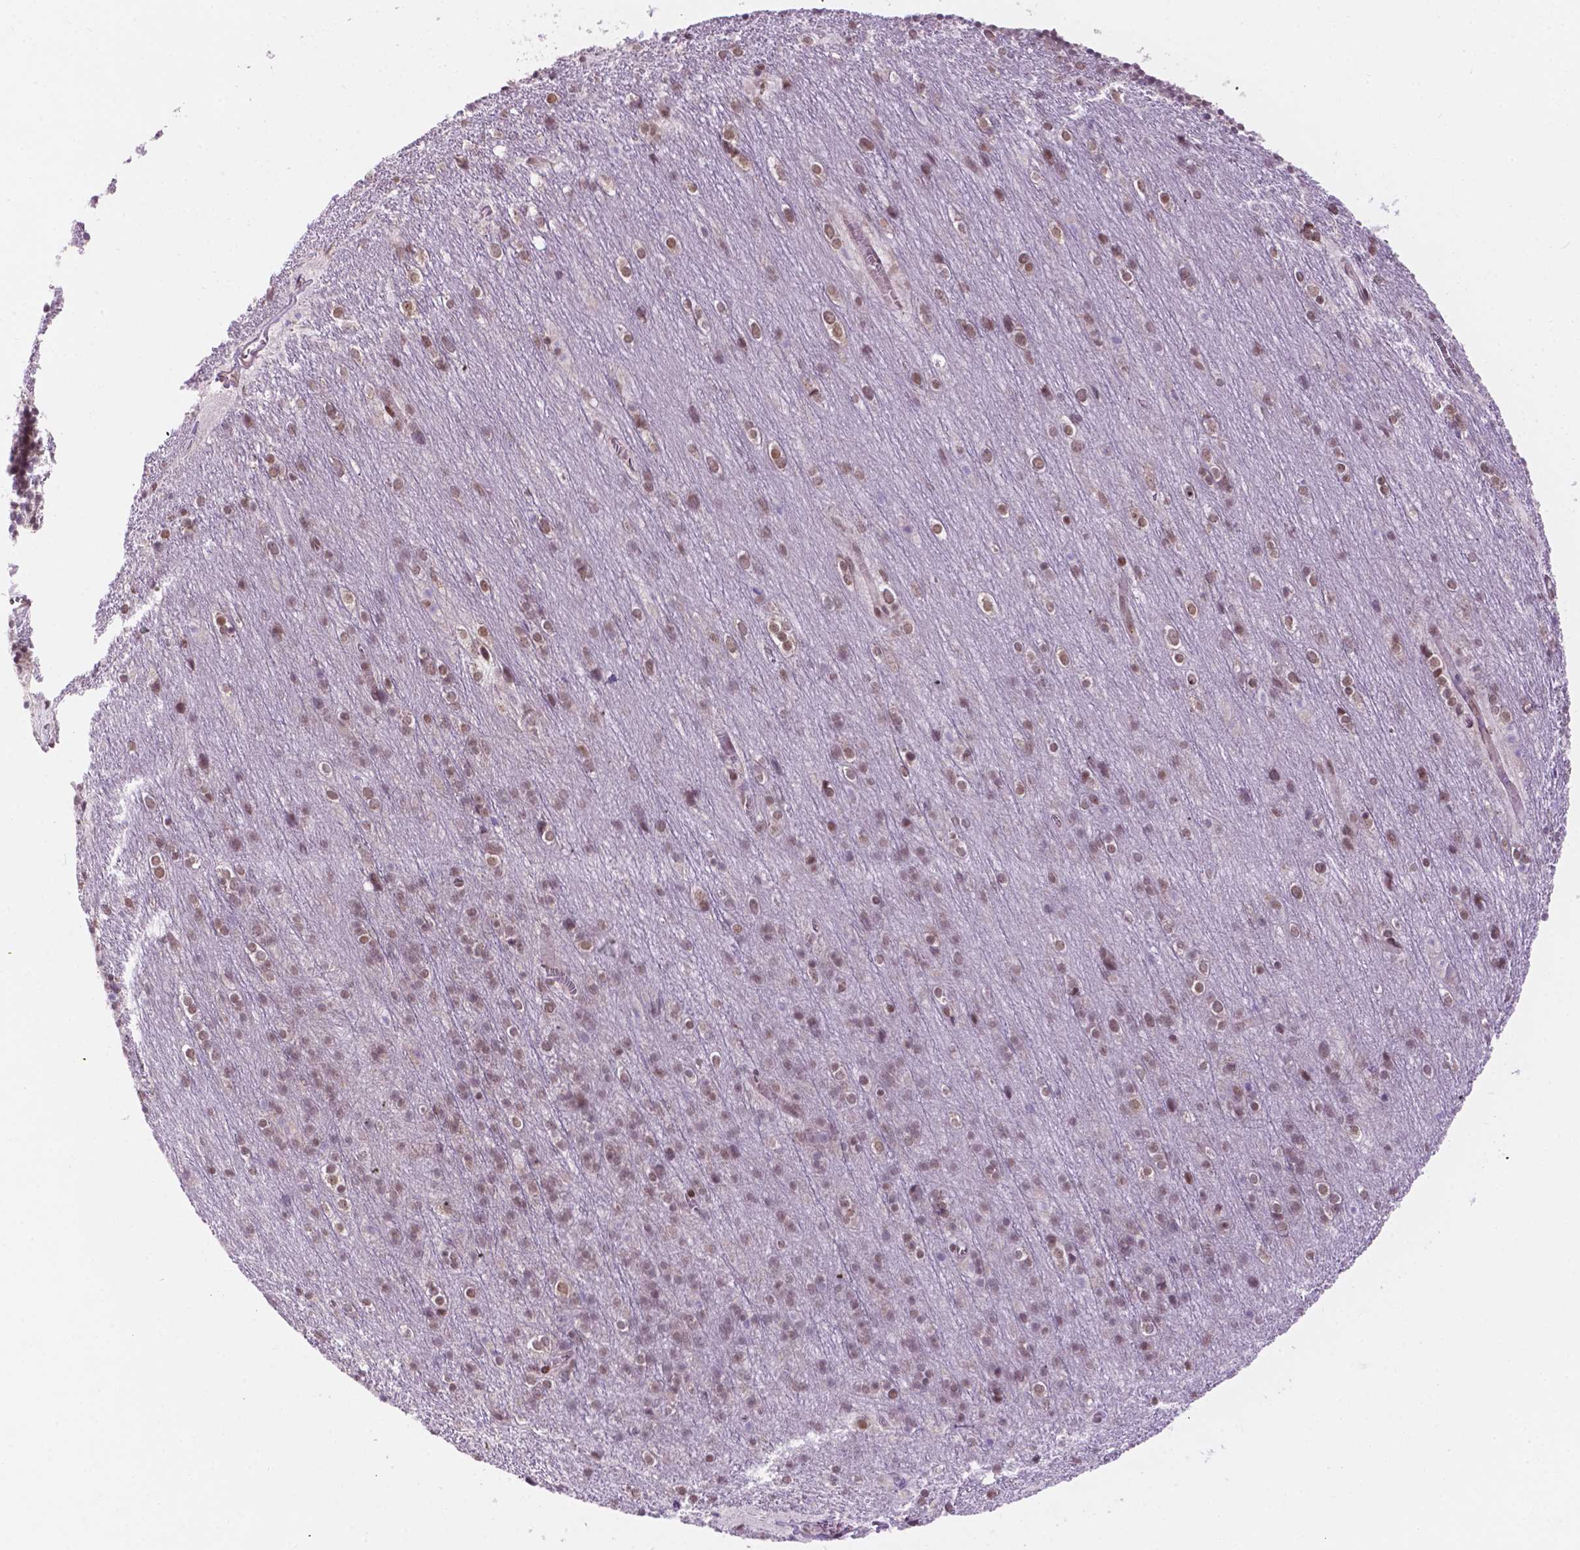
{"staining": {"intensity": "moderate", "quantity": "<25%", "location": "nuclear"}, "tissue": "cerebellum", "cell_type": "Cells in granular layer", "image_type": "normal", "snomed": [{"axis": "morphology", "description": "Normal tissue, NOS"}, {"axis": "topography", "description": "Cerebellum"}], "caption": "Immunohistochemistry micrograph of normal human cerebellum stained for a protein (brown), which exhibits low levels of moderate nuclear positivity in about <25% of cells in granular layer.", "gene": "PER2", "patient": {"sex": "male", "age": 70}}